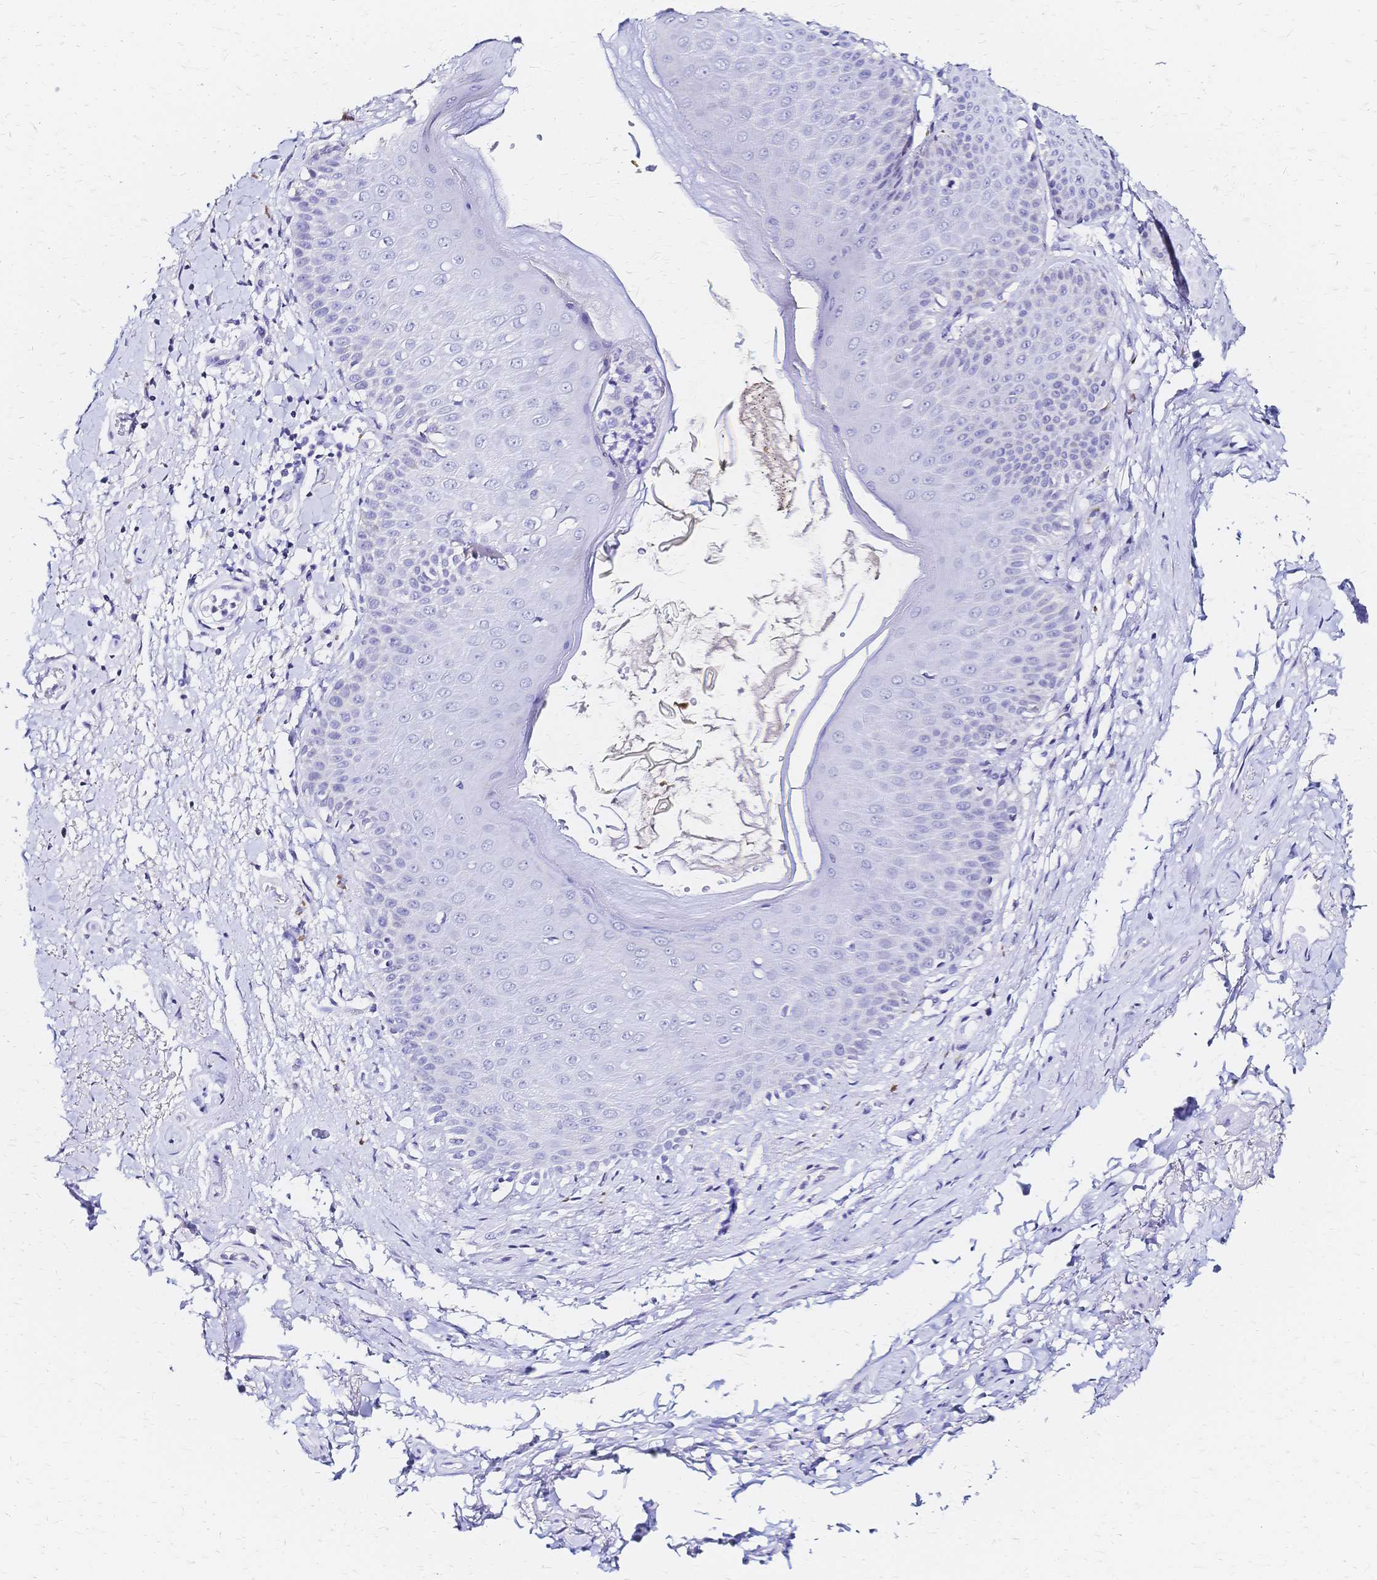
{"staining": {"intensity": "negative", "quantity": "none", "location": "none"}, "tissue": "adipose tissue", "cell_type": "Adipocytes", "image_type": "normal", "snomed": [{"axis": "morphology", "description": "Normal tissue, NOS"}, {"axis": "topography", "description": "Peripheral nerve tissue"}], "caption": "Benign adipose tissue was stained to show a protein in brown. There is no significant staining in adipocytes.", "gene": "SLC5A1", "patient": {"sex": "male", "age": 51}}